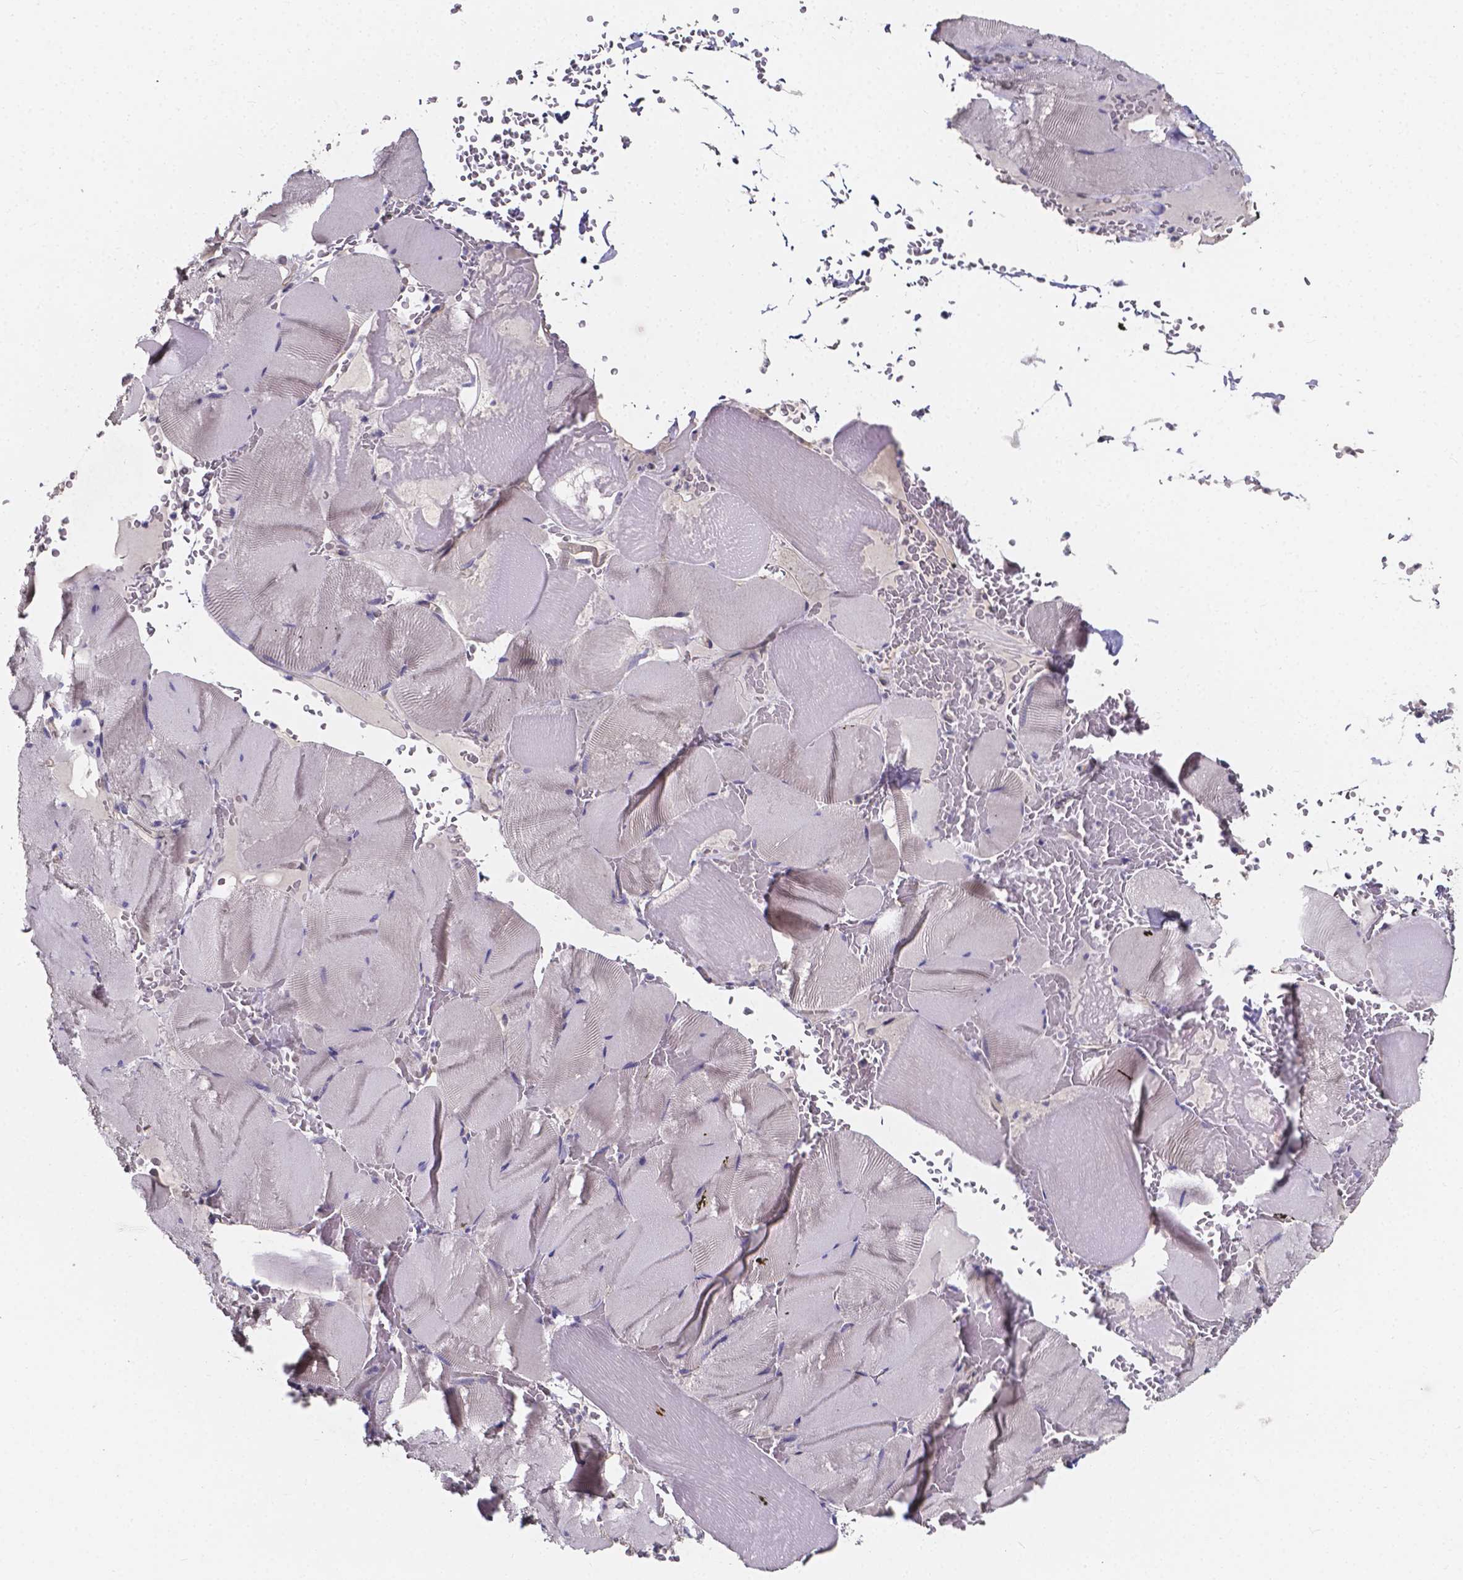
{"staining": {"intensity": "negative", "quantity": "none", "location": "none"}, "tissue": "skeletal muscle", "cell_type": "Myocytes", "image_type": "normal", "snomed": [{"axis": "morphology", "description": "Normal tissue, NOS"}, {"axis": "topography", "description": "Skeletal muscle"}], "caption": "Myocytes show no significant staining in benign skeletal muscle. The staining is performed using DAB (3,3'-diaminobenzidine) brown chromogen with nuclei counter-stained in using hematoxylin.", "gene": "THEMIS", "patient": {"sex": "male", "age": 56}}